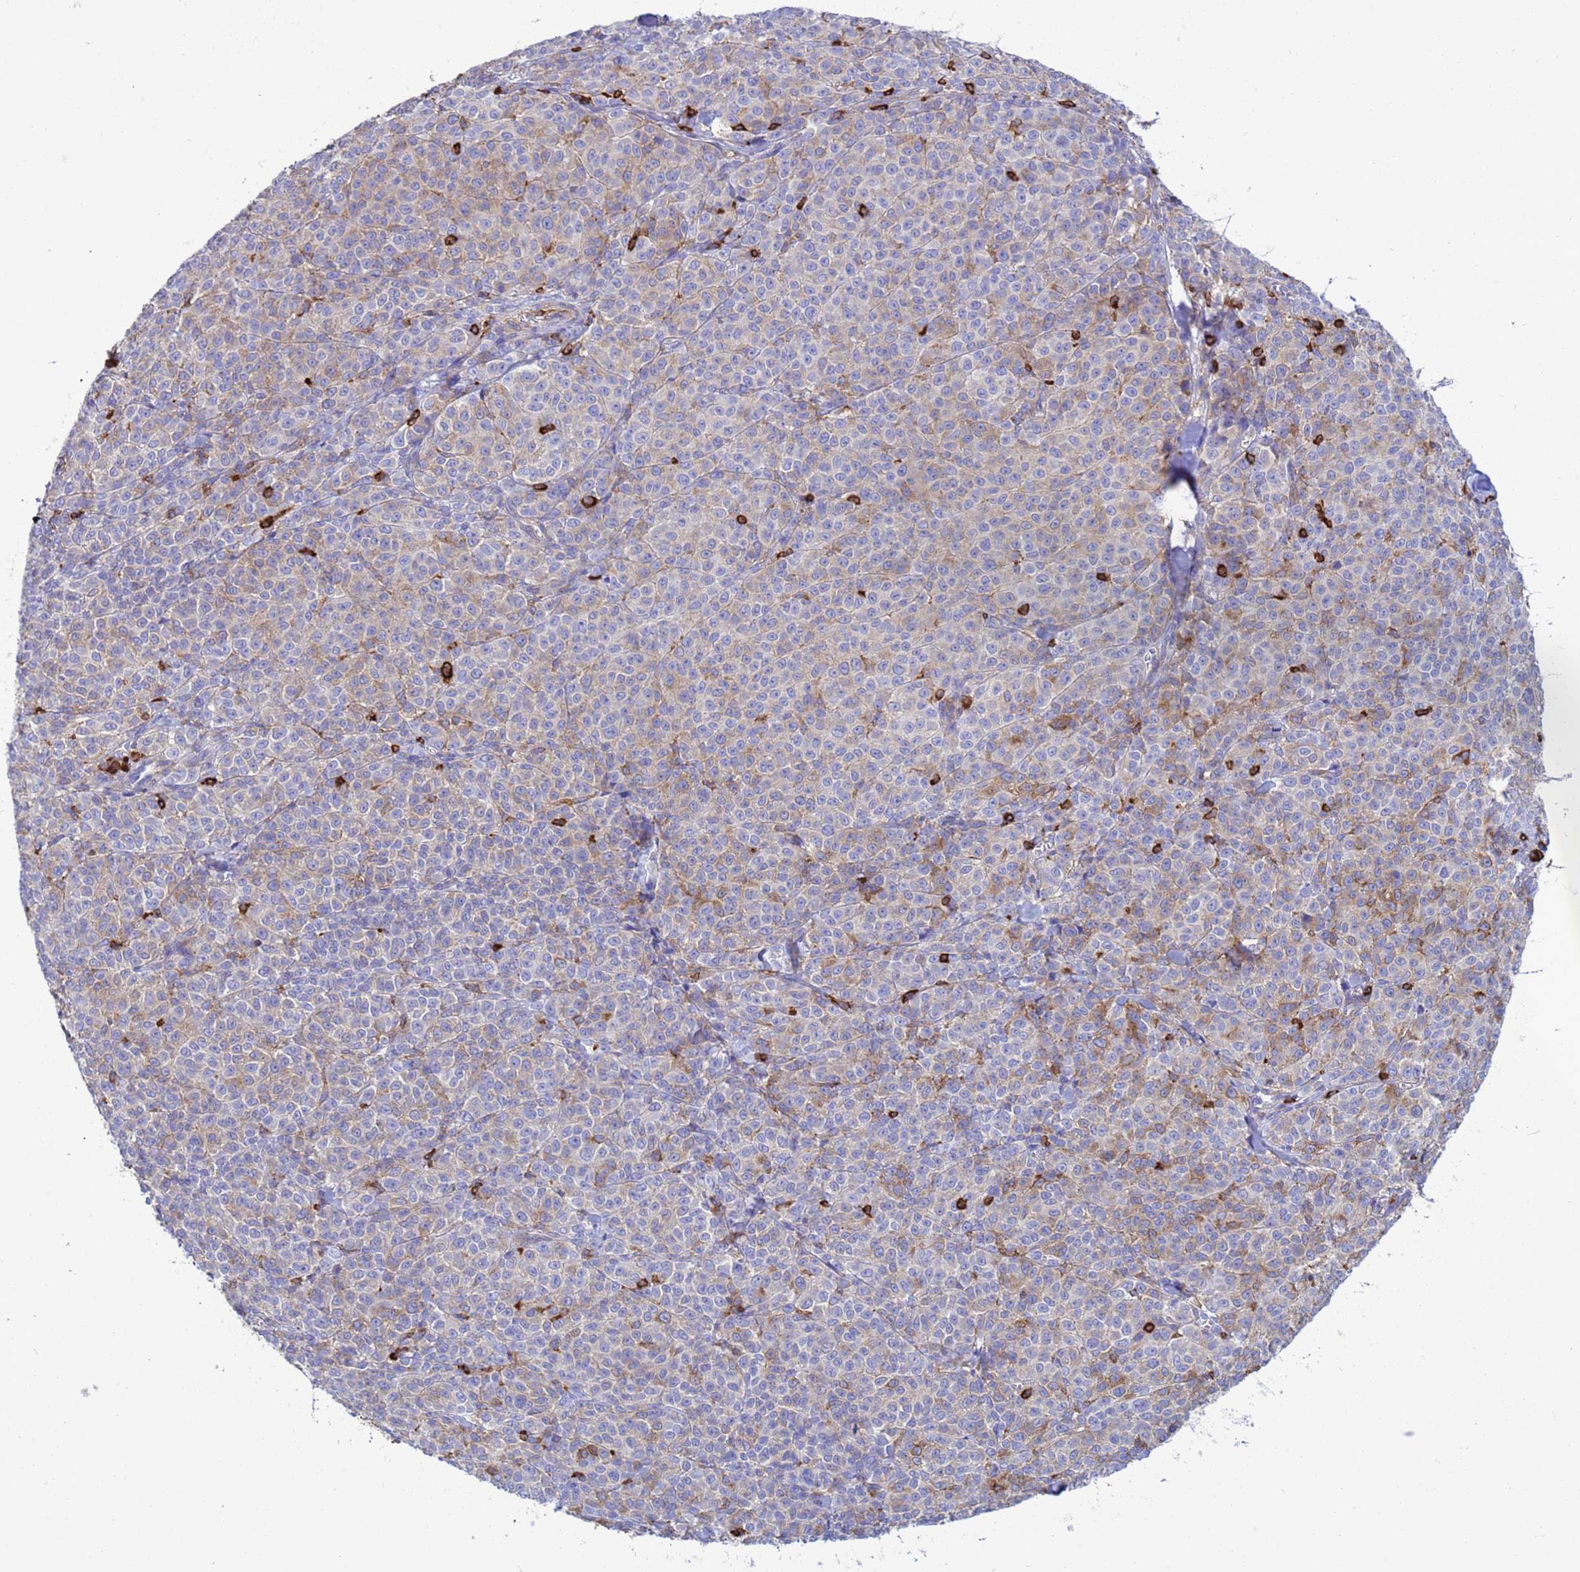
{"staining": {"intensity": "moderate", "quantity": "<25%", "location": "cytoplasmic/membranous"}, "tissue": "melanoma", "cell_type": "Tumor cells", "image_type": "cancer", "snomed": [{"axis": "morphology", "description": "Normal tissue, NOS"}, {"axis": "morphology", "description": "Malignant melanoma, NOS"}, {"axis": "topography", "description": "Skin"}], "caption": "The photomicrograph displays staining of melanoma, revealing moderate cytoplasmic/membranous protein staining (brown color) within tumor cells. (Brightfield microscopy of DAB IHC at high magnification).", "gene": "EZR", "patient": {"sex": "female", "age": 34}}